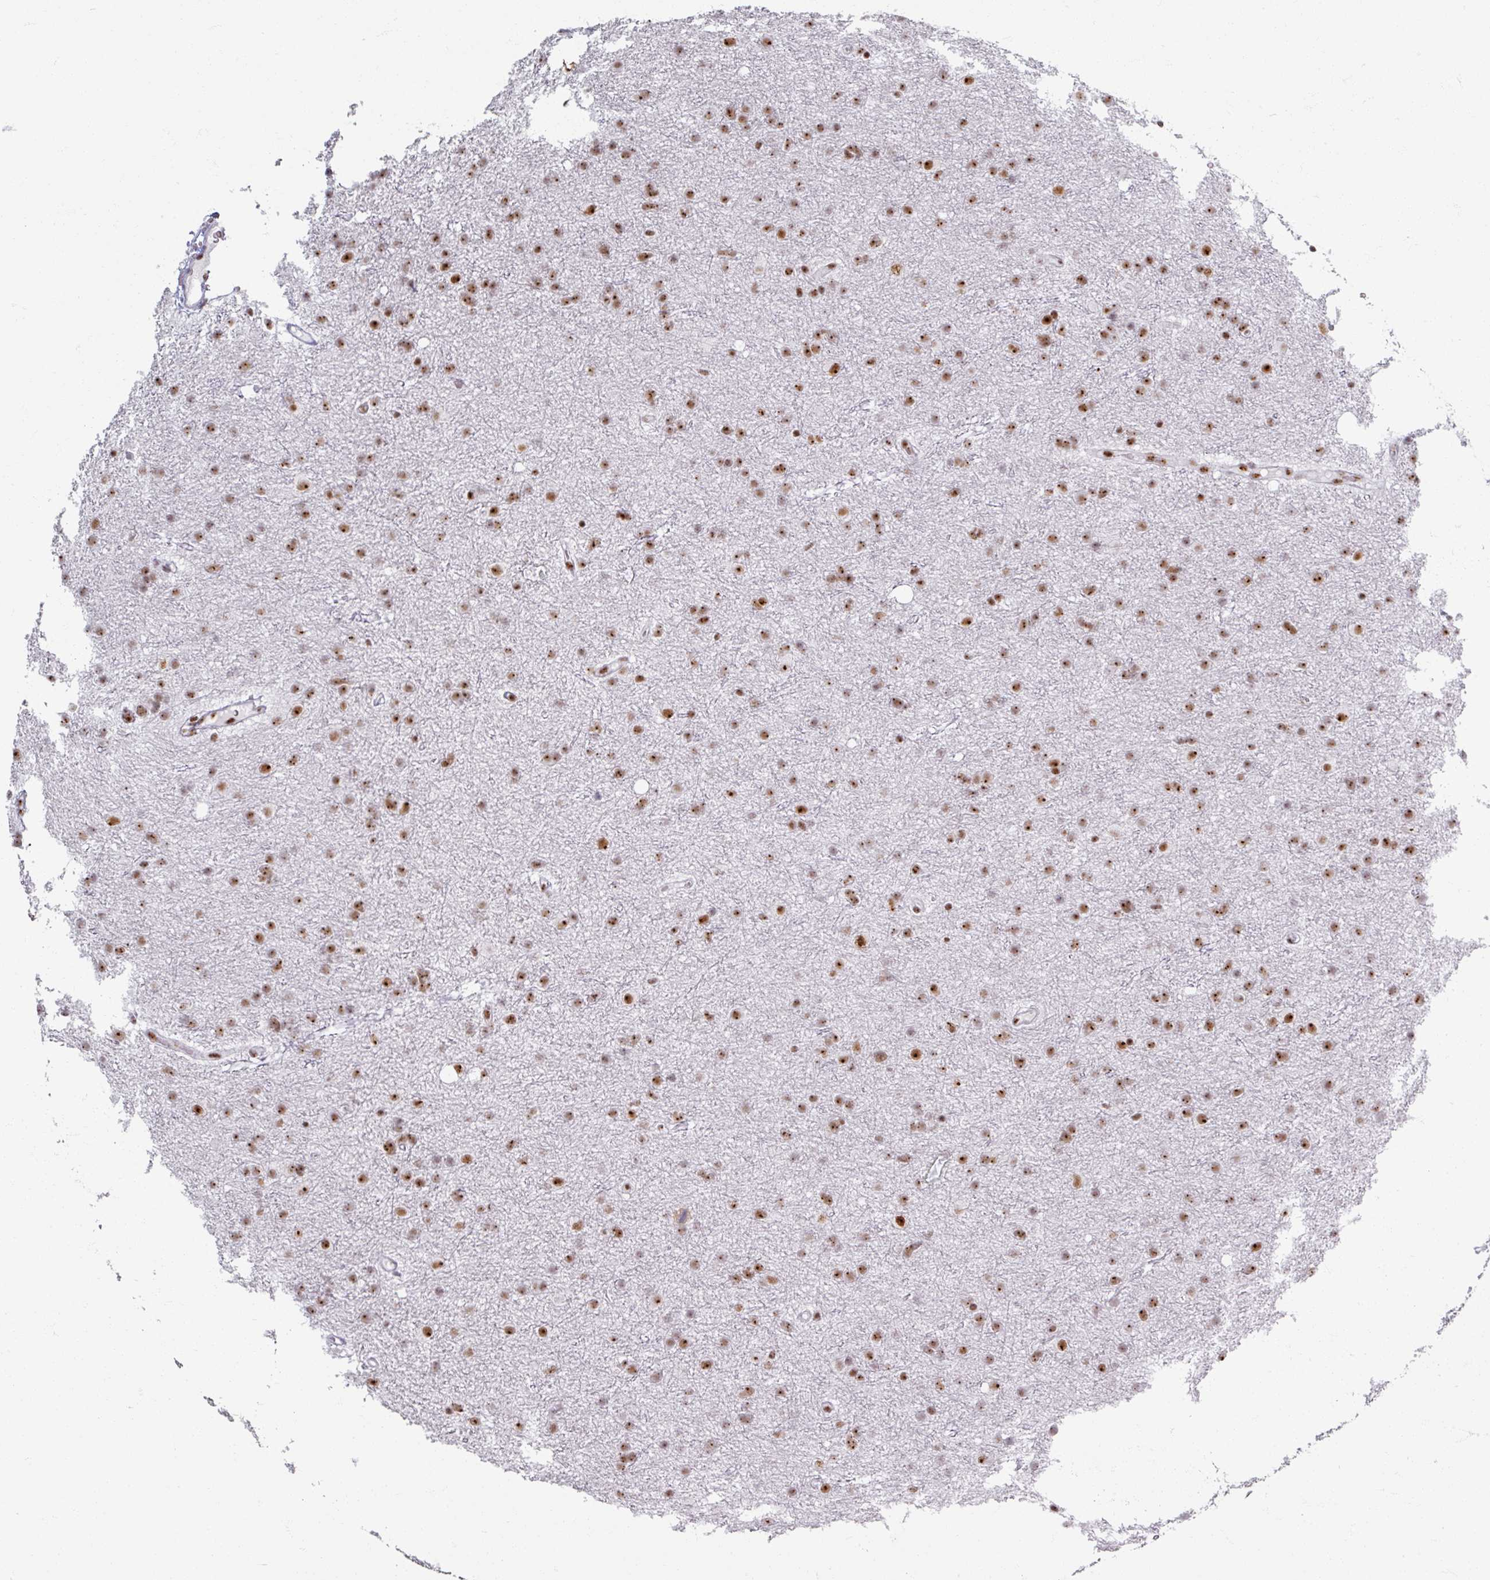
{"staining": {"intensity": "moderate", "quantity": ">75%", "location": "nuclear"}, "tissue": "glioma", "cell_type": "Tumor cells", "image_type": "cancer", "snomed": [{"axis": "morphology", "description": "Glioma, malignant, Low grade"}, {"axis": "topography", "description": "Cerebral cortex"}], "caption": "Malignant glioma (low-grade) stained with immunohistochemistry (IHC) shows moderate nuclear staining in approximately >75% of tumor cells.", "gene": "ADAR", "patient": {"sex": "female", "age": 39}}